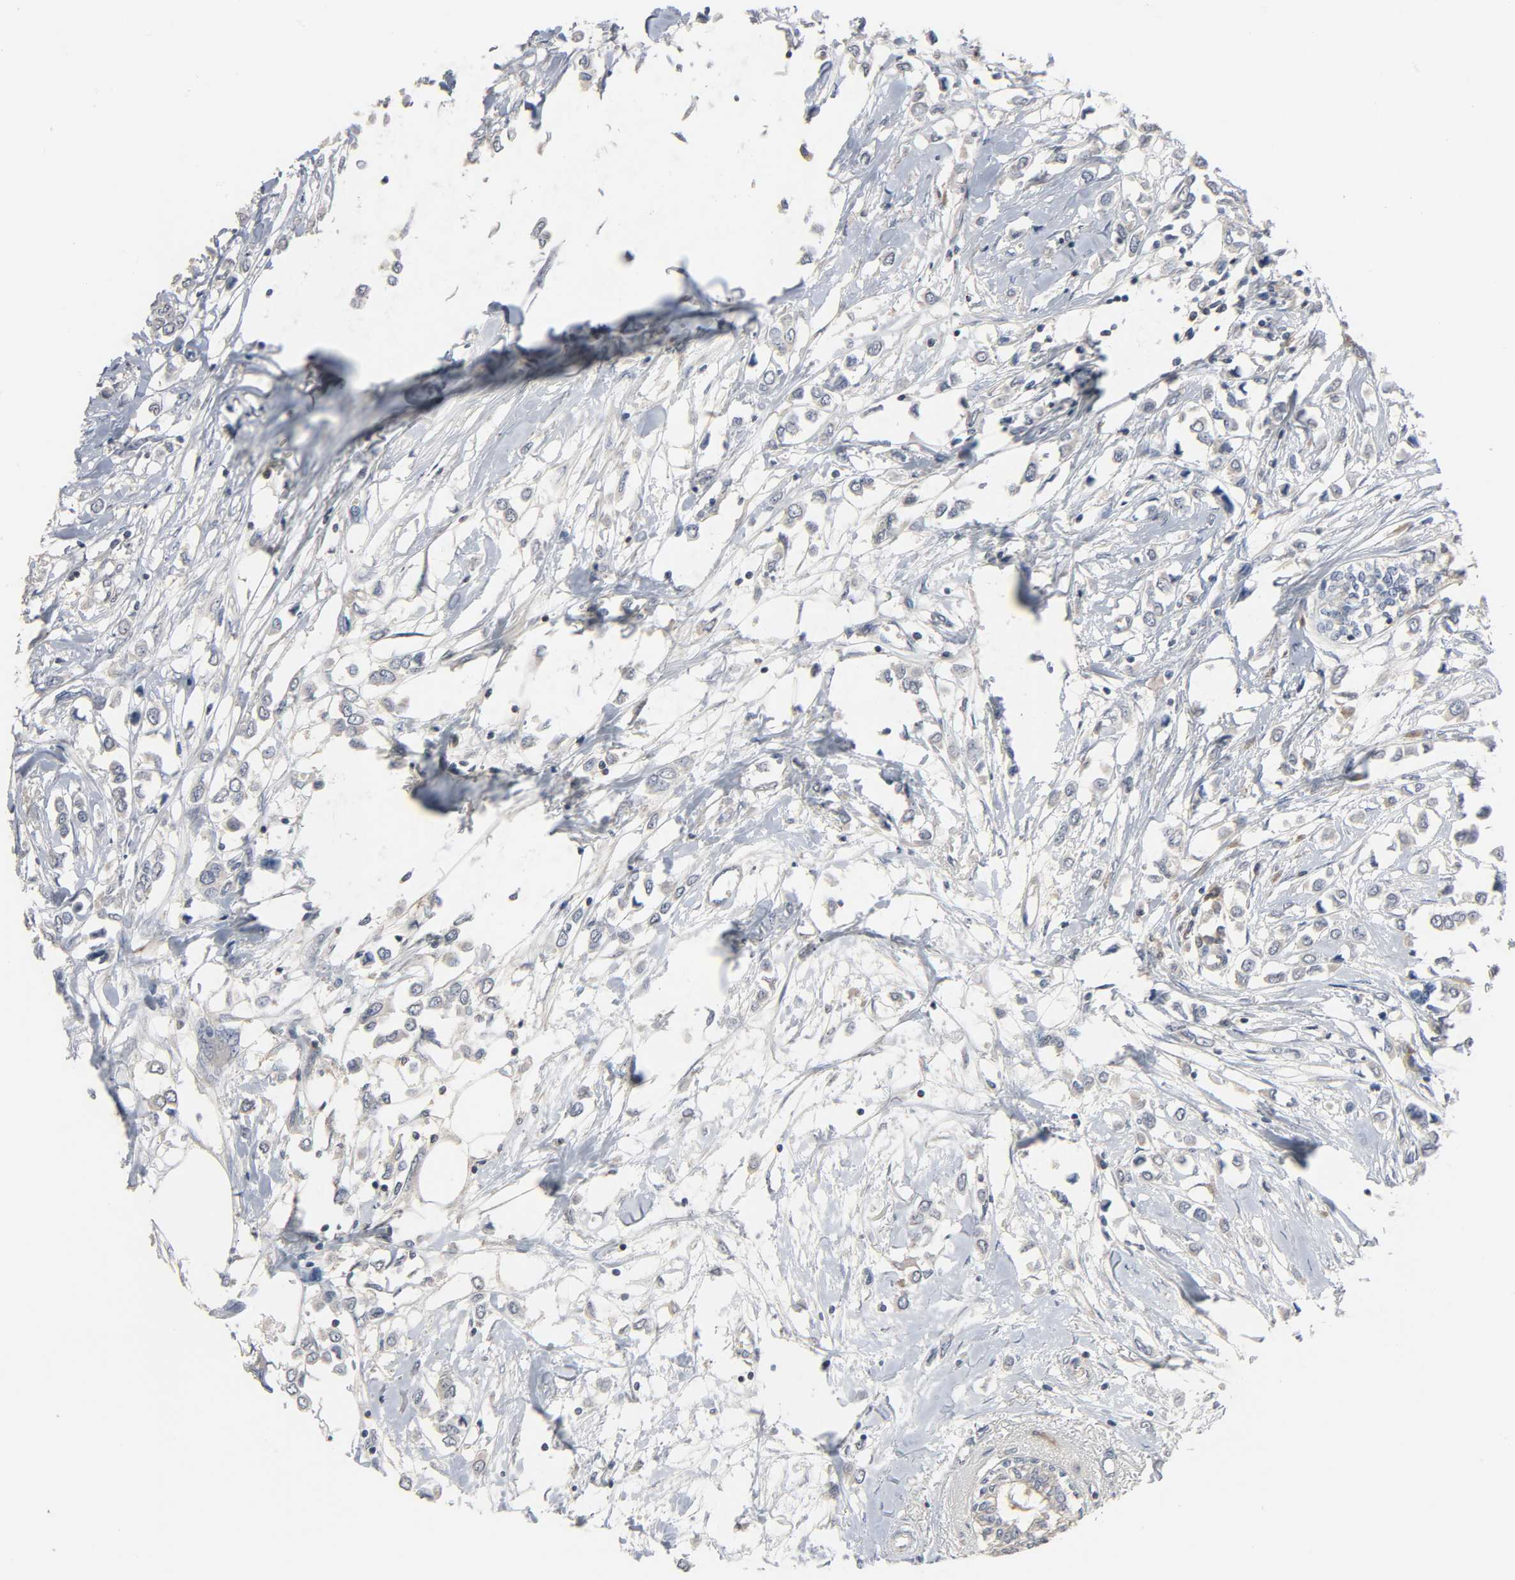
{"staining": {"intensity": "weak", "quantity": "25%-75%", "location": "cytoplasmic/membranous"}, "tissue": "breast cancer", "cell_type": "Tumor cells", "image_type": "cancer", "snomed": [{"axis": "morphology", "description": "Lobular carcinoma"}, {"axis": "topography", "description": "Breast"}], "caption": "The immunohistochemical stain shows weak cytoplasmic/membranous expression in tumor cells of lobular carcinoma (breast) tissue.", "gene": "PLEKHA2", "patient": {"sex": "female", "age": 51}}